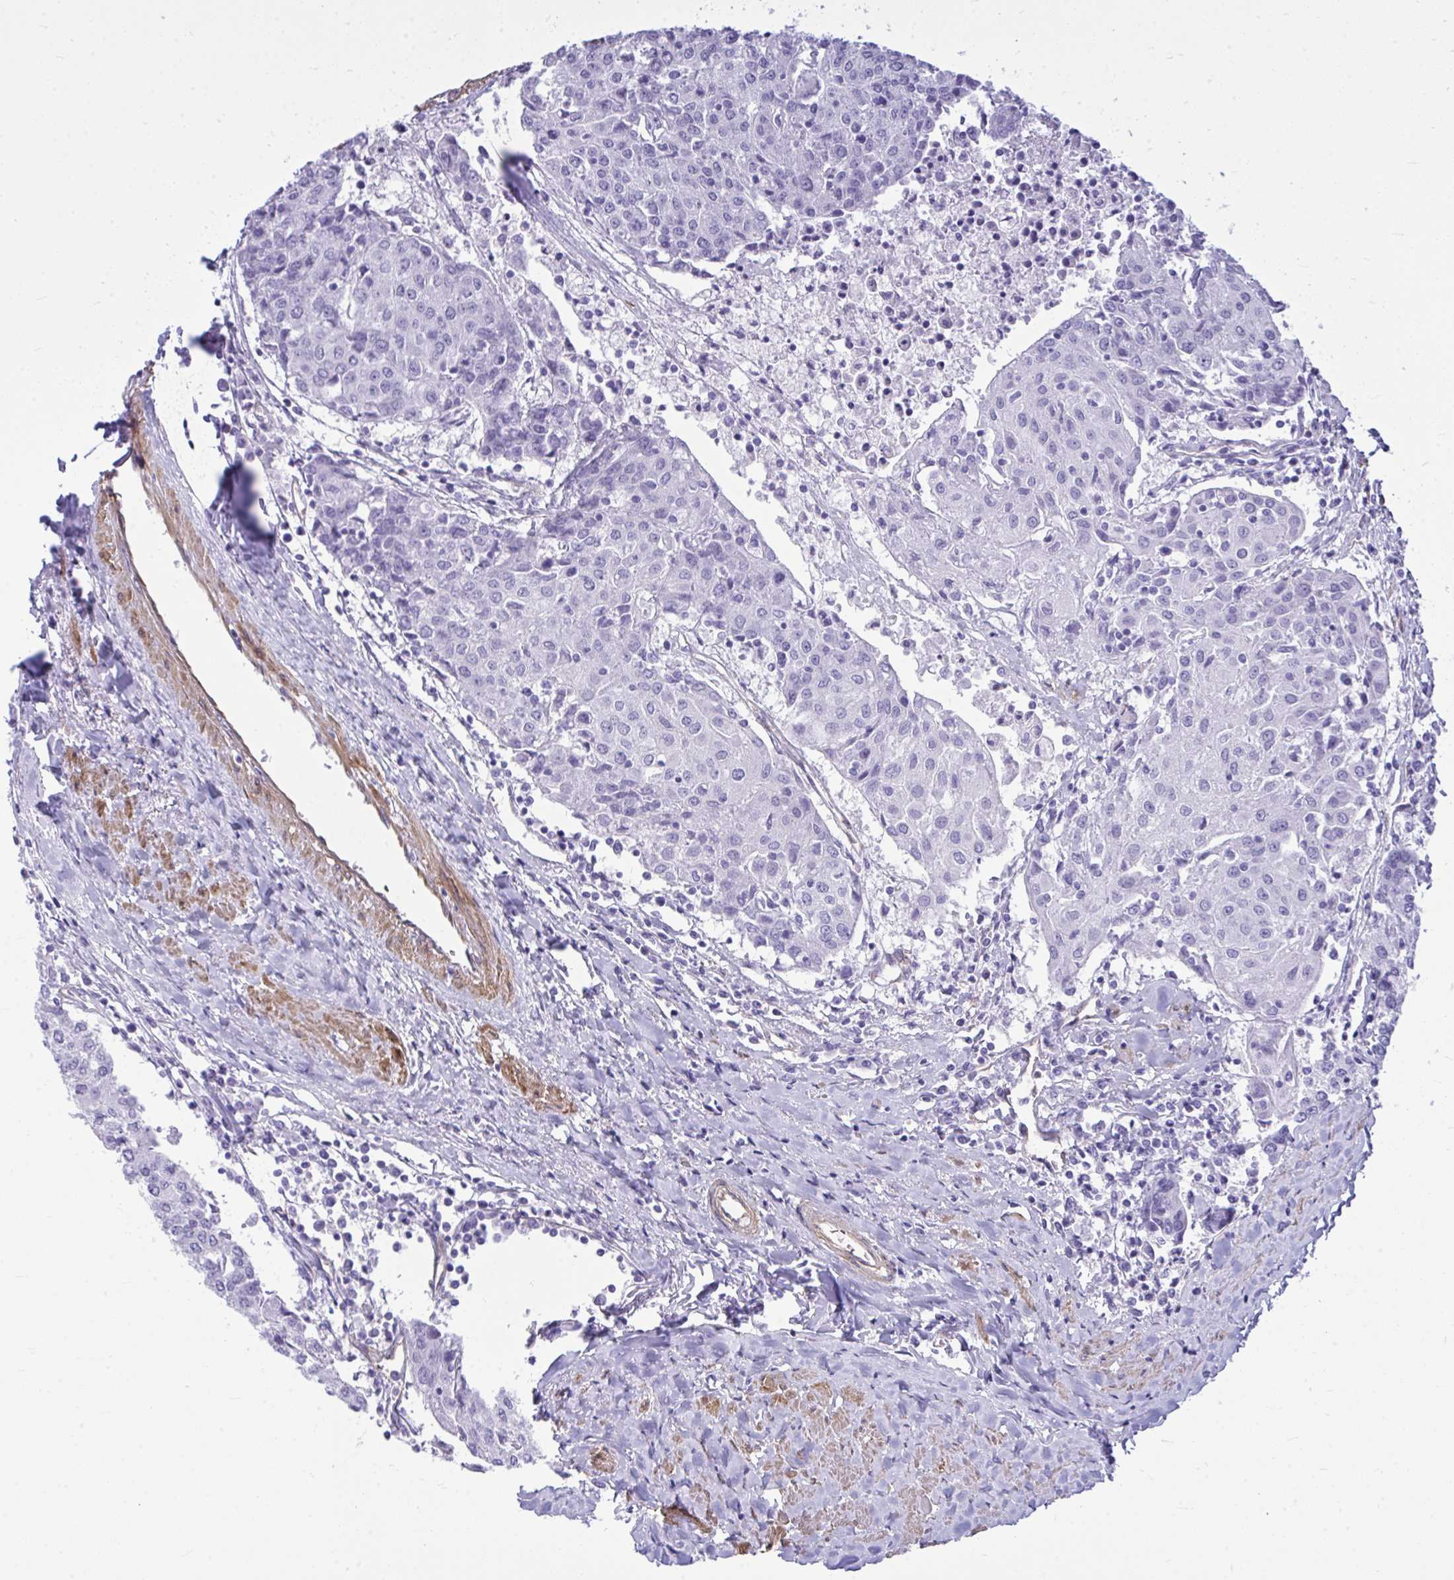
{"staining": {"intensity": "negative", "quantity": "none", "location": "none"}, "tissue": "urothelial cancer", "cell_type": "Tumor cells", "image_type": "cancer", "snomed": [{"axis": "morphology", "description": "Urothelial carcinoma, High grade"}, {"axis": "topography", "description": "Urinary bladder"}], "caption": "This is an IHC image of human urothelial cancer. There is no positivity in tumor cells.", "gene": "LIMS2", "patient": {"sex": "female", "age": 85}}